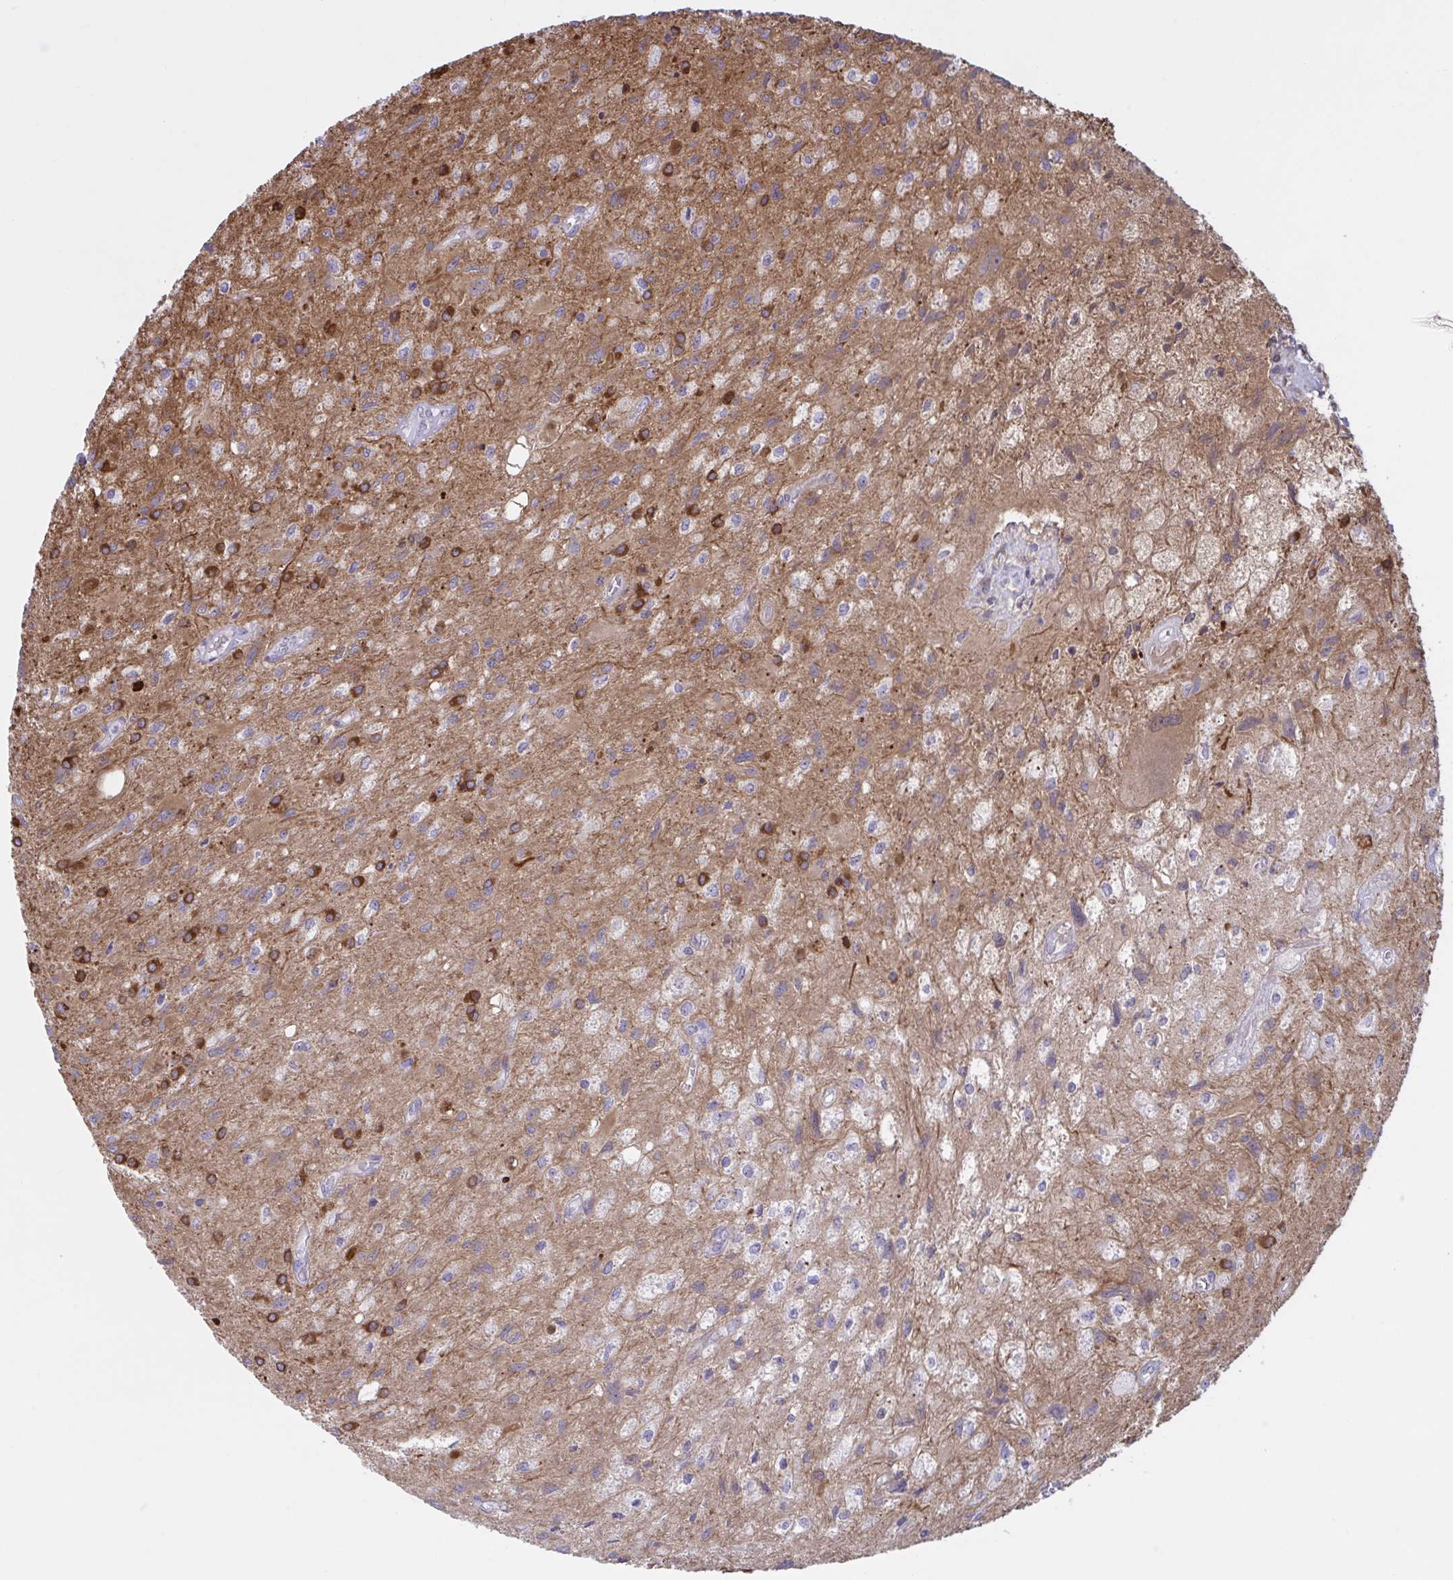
{"staining": {"intensity": "moderate", "quantity": "25%-75%", "location": "cytoplasmic/membranous"}, "tissue": "glioma", "cell_type": "Tumor cells", "image_type": "cancer", "snomed": [{"axis": "morphology", "description": "Glioma, malignant, High grade"}, {"axis": "topography", "description": "Brain"}], "caption": "This micrograph exhibits malignant glioma (high-grade) stained with IHC to label a protein in brown. The cytoplasmic/membranous of tumor cells show moderate positivity for the protein. Nuclei are counter-stained blue.", "gene": "PRRT4", "patient": {"sex": "female", "age": 70}}